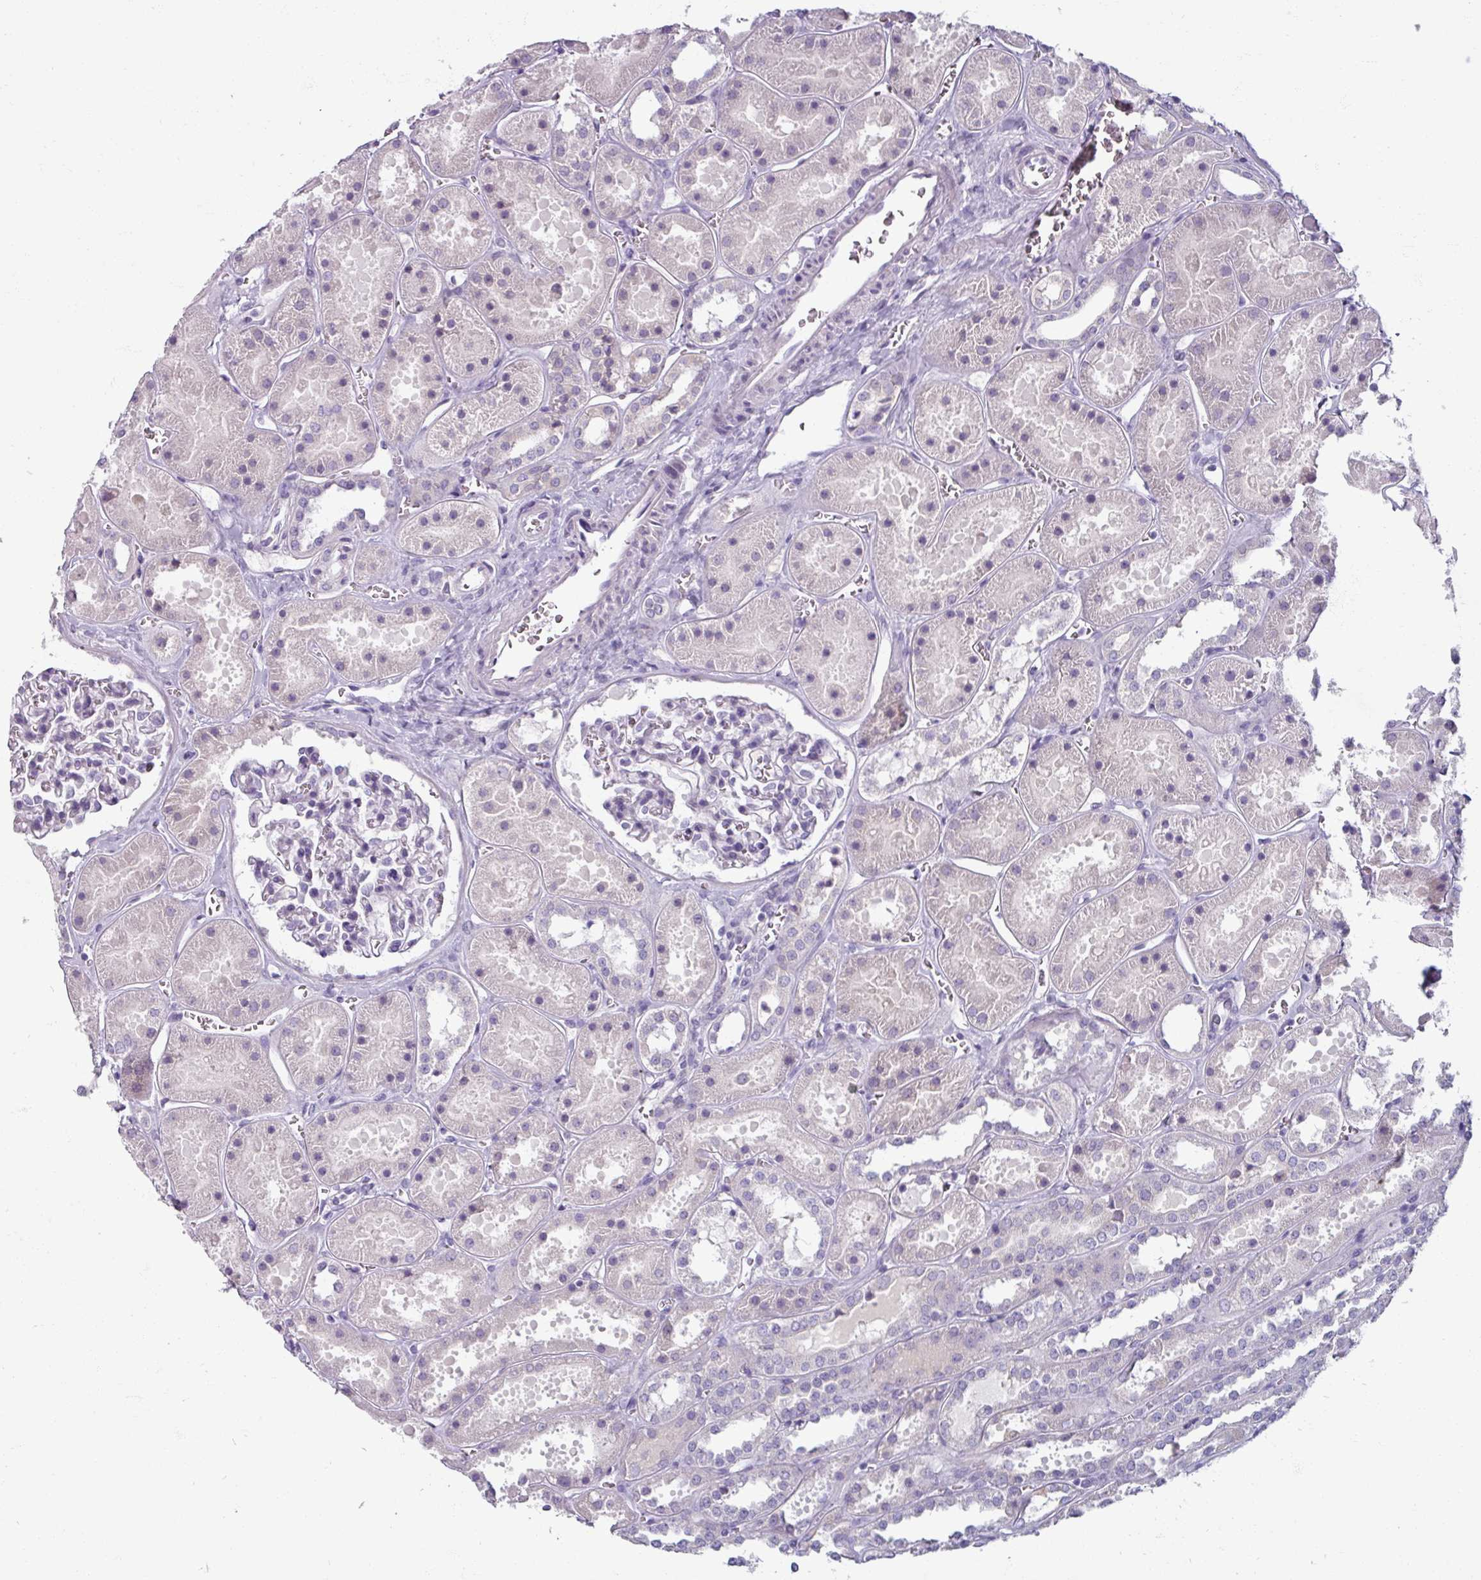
{"staining": {"intensity": "negative", "quantity": "none", "location": "none"}, "tissue": "kidney", "cell_type": "Cells in glomeruli", "image_type": "normal", "snomed": [{"axis": "morphology", "description": "Normal tissue, NOS"}, {"axis": "topography", "description": "Kidney"}], "caption": "High power microscopy photomicrograph of an immunohistochemistry (IHC) histopathology image of unremarkable kidney, revealing no significant positivity in cells in glomeruli.", "gene": "SMIM11", "patient": {"sex": "female", "age": 41}}